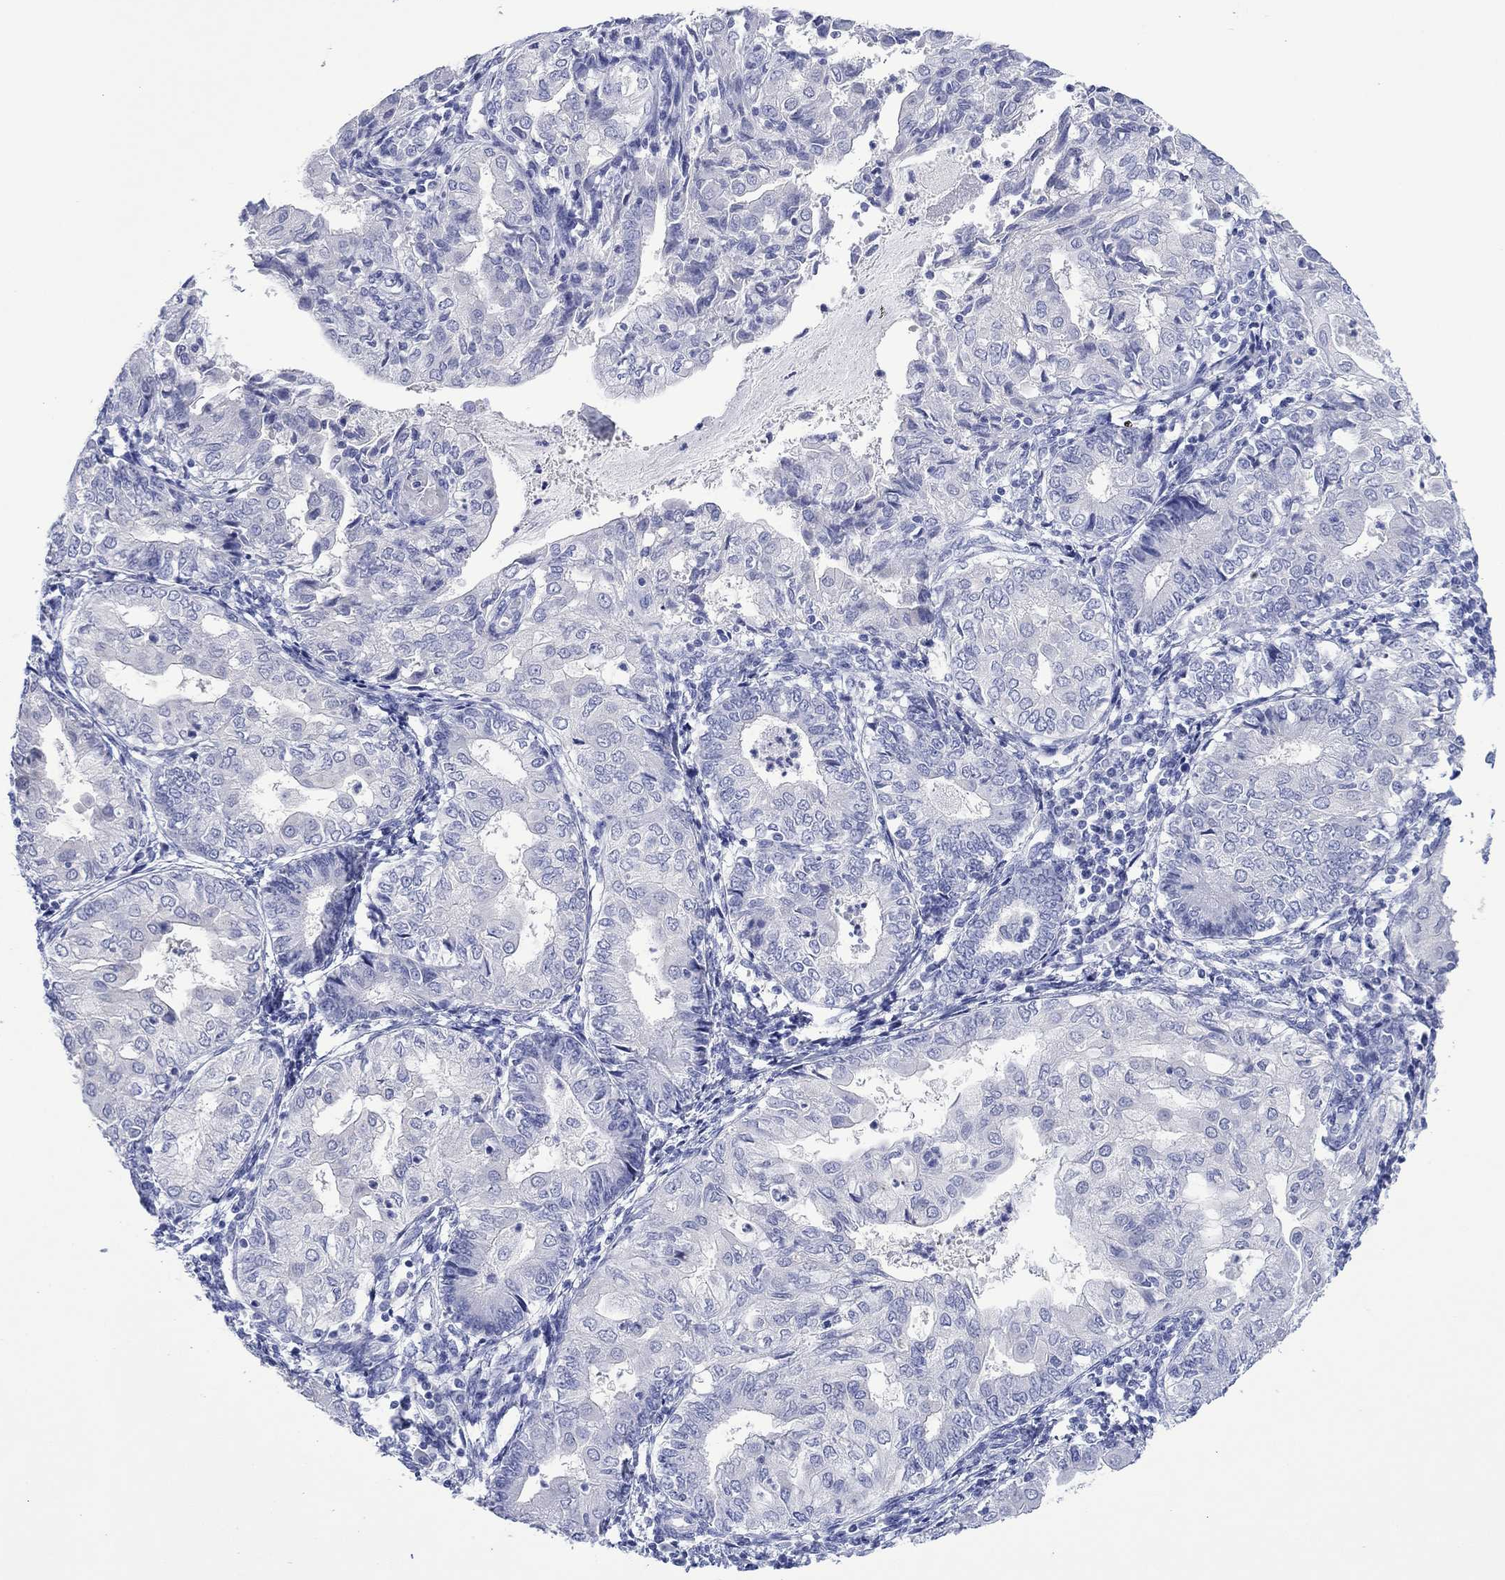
{"staining": {"intensity": "negative", "quantity": "none", "location": "none"}, "tissue": "endometrial cancer", "cell_type": "Tumor cells", "image_type": "cancer", "snomed": [{"axis": "morphology", "description": "Adenocarcinoma, NOS"}, {"axis": "topography", "description": "Endometrium"}], "caption": "Endometrial cancer was stained to show a protein in brown. There is no significant expression in tumor cells.", "gene": "MLANA", "patient": {"sex": "female", "age": 68}}